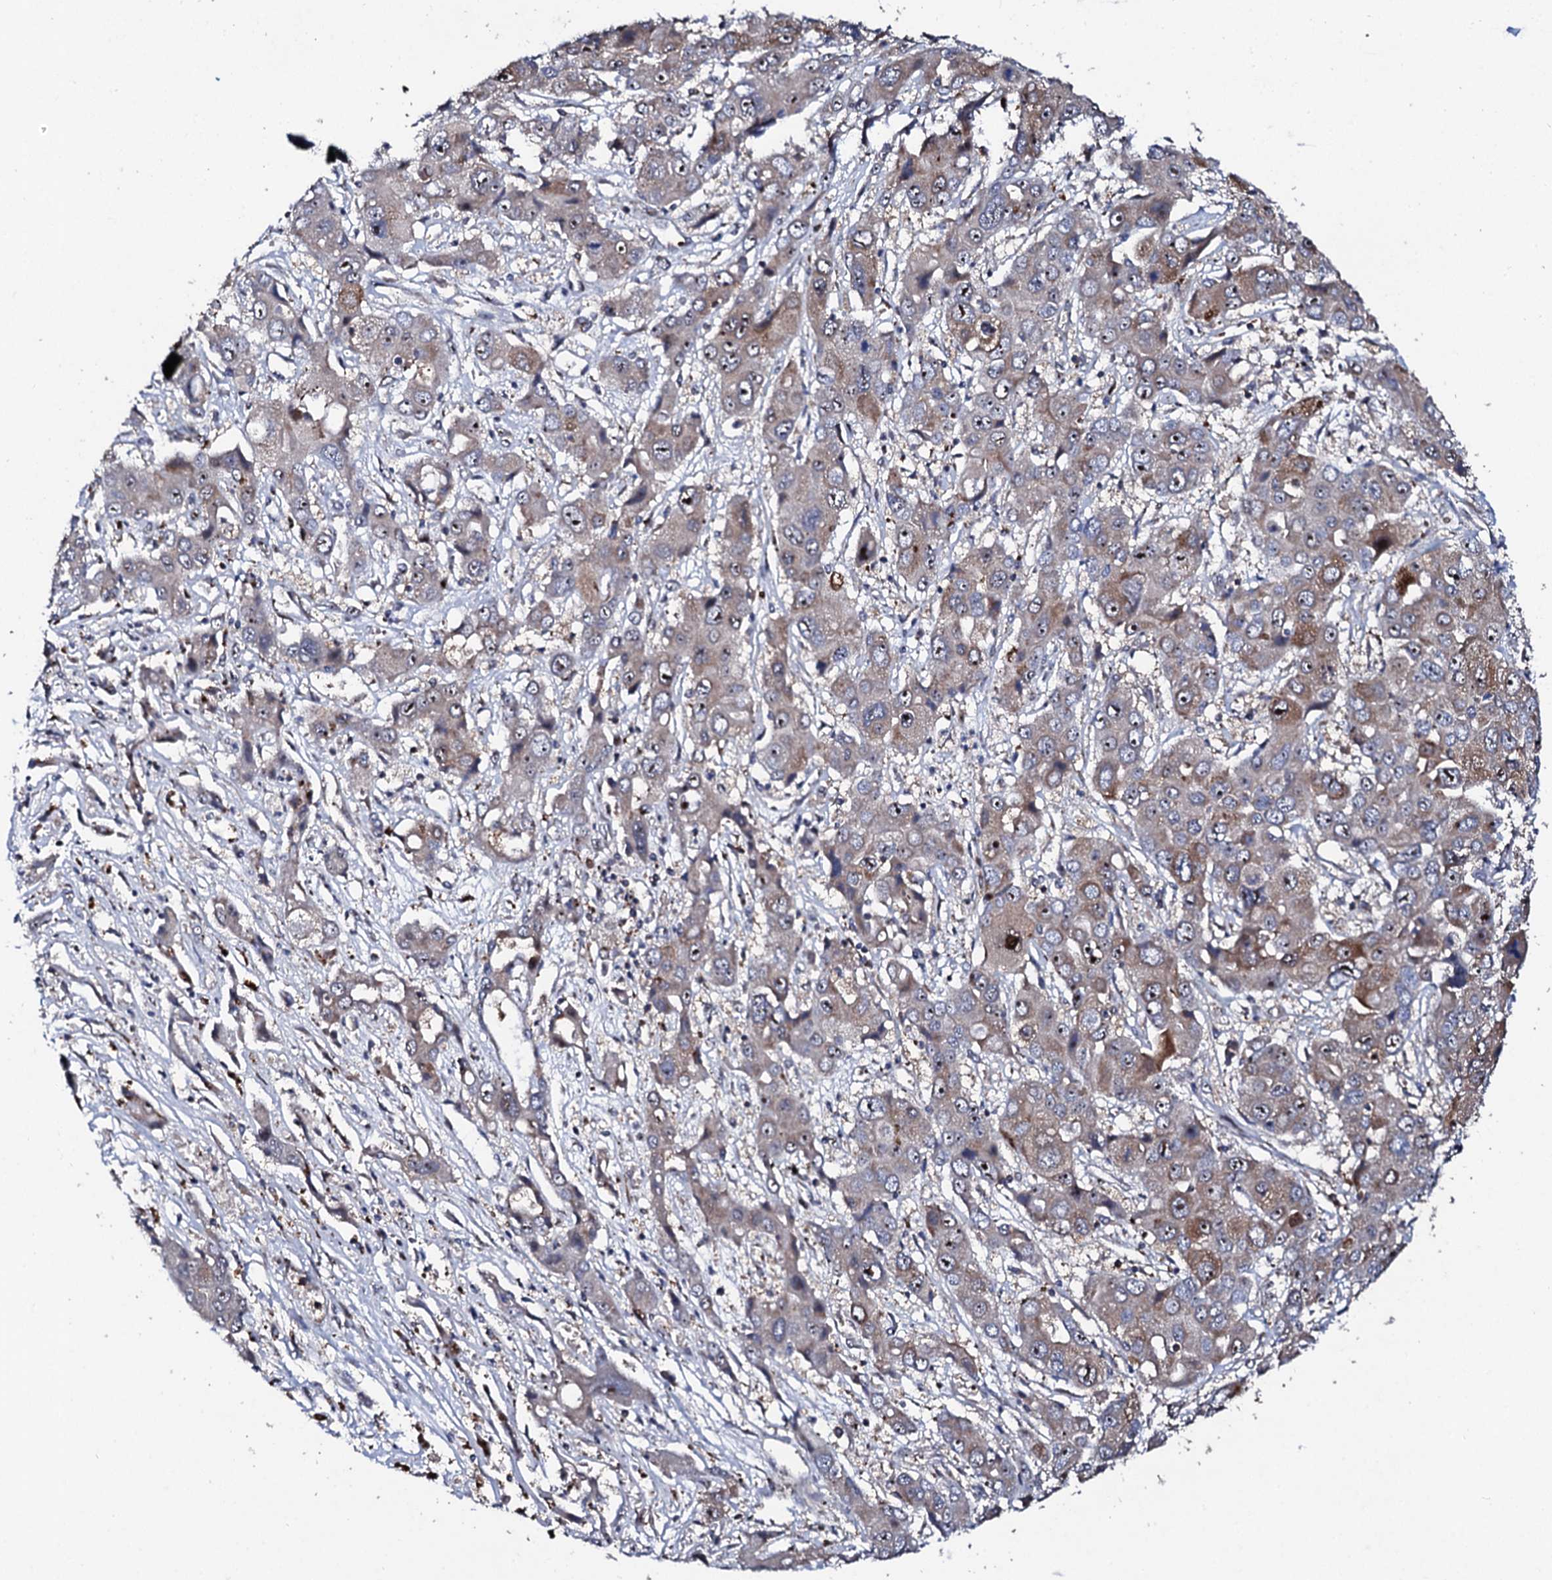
{"staining": {"intensity": "moderate", "quantity": "<25%", "location": "cytoplasmic/membranous,nuclear"}, "tissue": "liver cancer", "cell_type": "Tumor cells", "image_type": "cancer", "snomed": [{"axis": "morphology", "description": "Cholangiocarcinoma"}, {"axis": "topography", "description": "Liver"}], "caption": "Protein expression analysis of human cholangiocarcinoma (liver) reveals moderate cytoplasmic/membranous and nuclear positivity in approximately <25% of tumor cells.", "gene": "GTPBP4", "patient": {"sex": "male", "age": 67}}